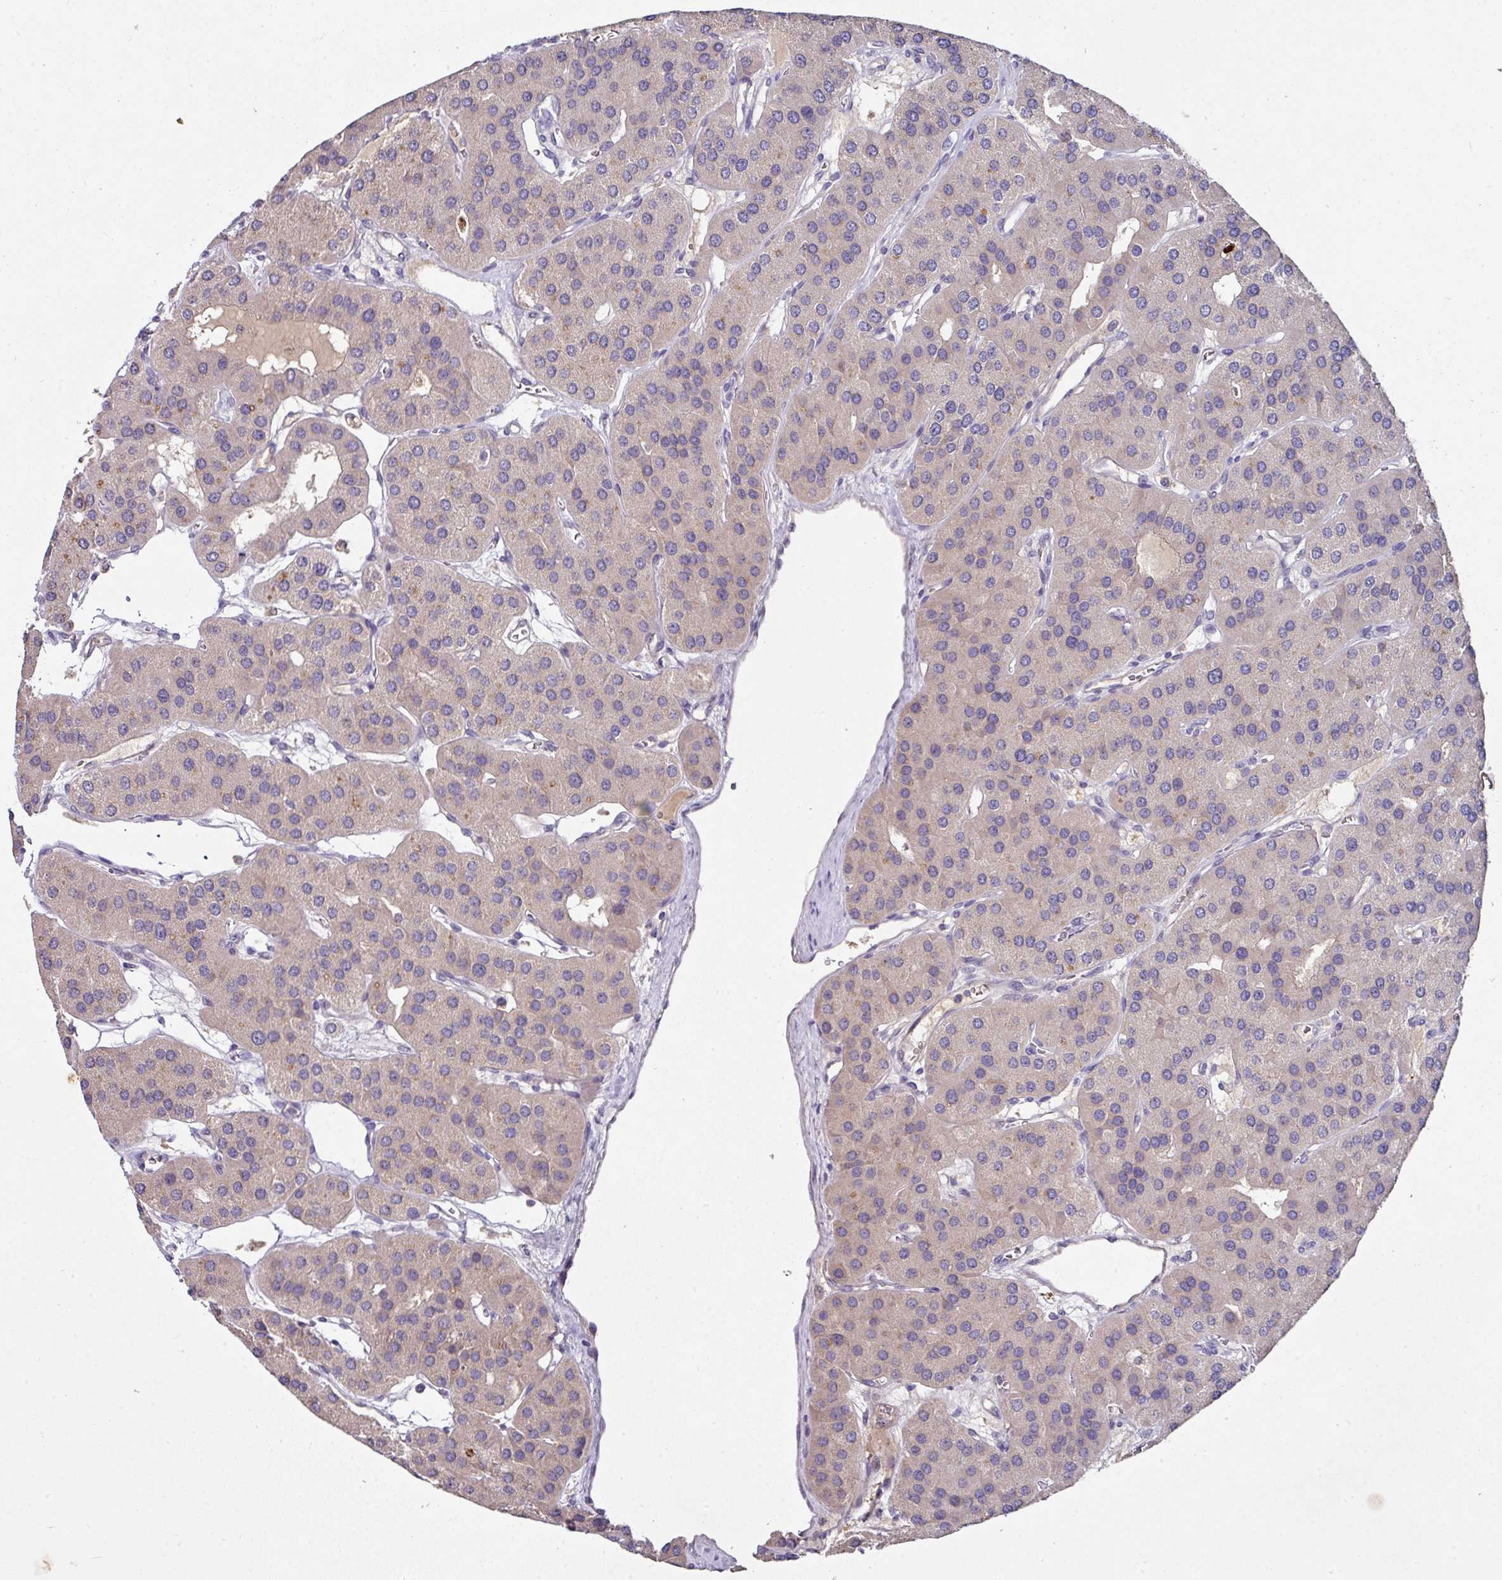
{"staining": {"intensity": "weak", "quantity": "<25%", "location": "cytoplasmic/membranous"}, "tissue": "parathyroid gland", "cell_type": "Glandular cells", "image_type": "normal", "snomed": [{"axis": "morphology", "description": "Normal tissue, NOS"}, {"axis": "morphology", "description": "Adenoma, NOS"}, {"axis": "topography", "description": "Parathyroid gland"}], "caption": "DAB (3,3'-diaminobenzidine) immunohistochemical staining of unremarkable parathyroid gland reveals no significant expression in glandular cells. (Immunohistochemistry, brightfield microscopy, high magnification).", "gene": "AEBP2", "patient": {"sex": "female", "age": 86}}